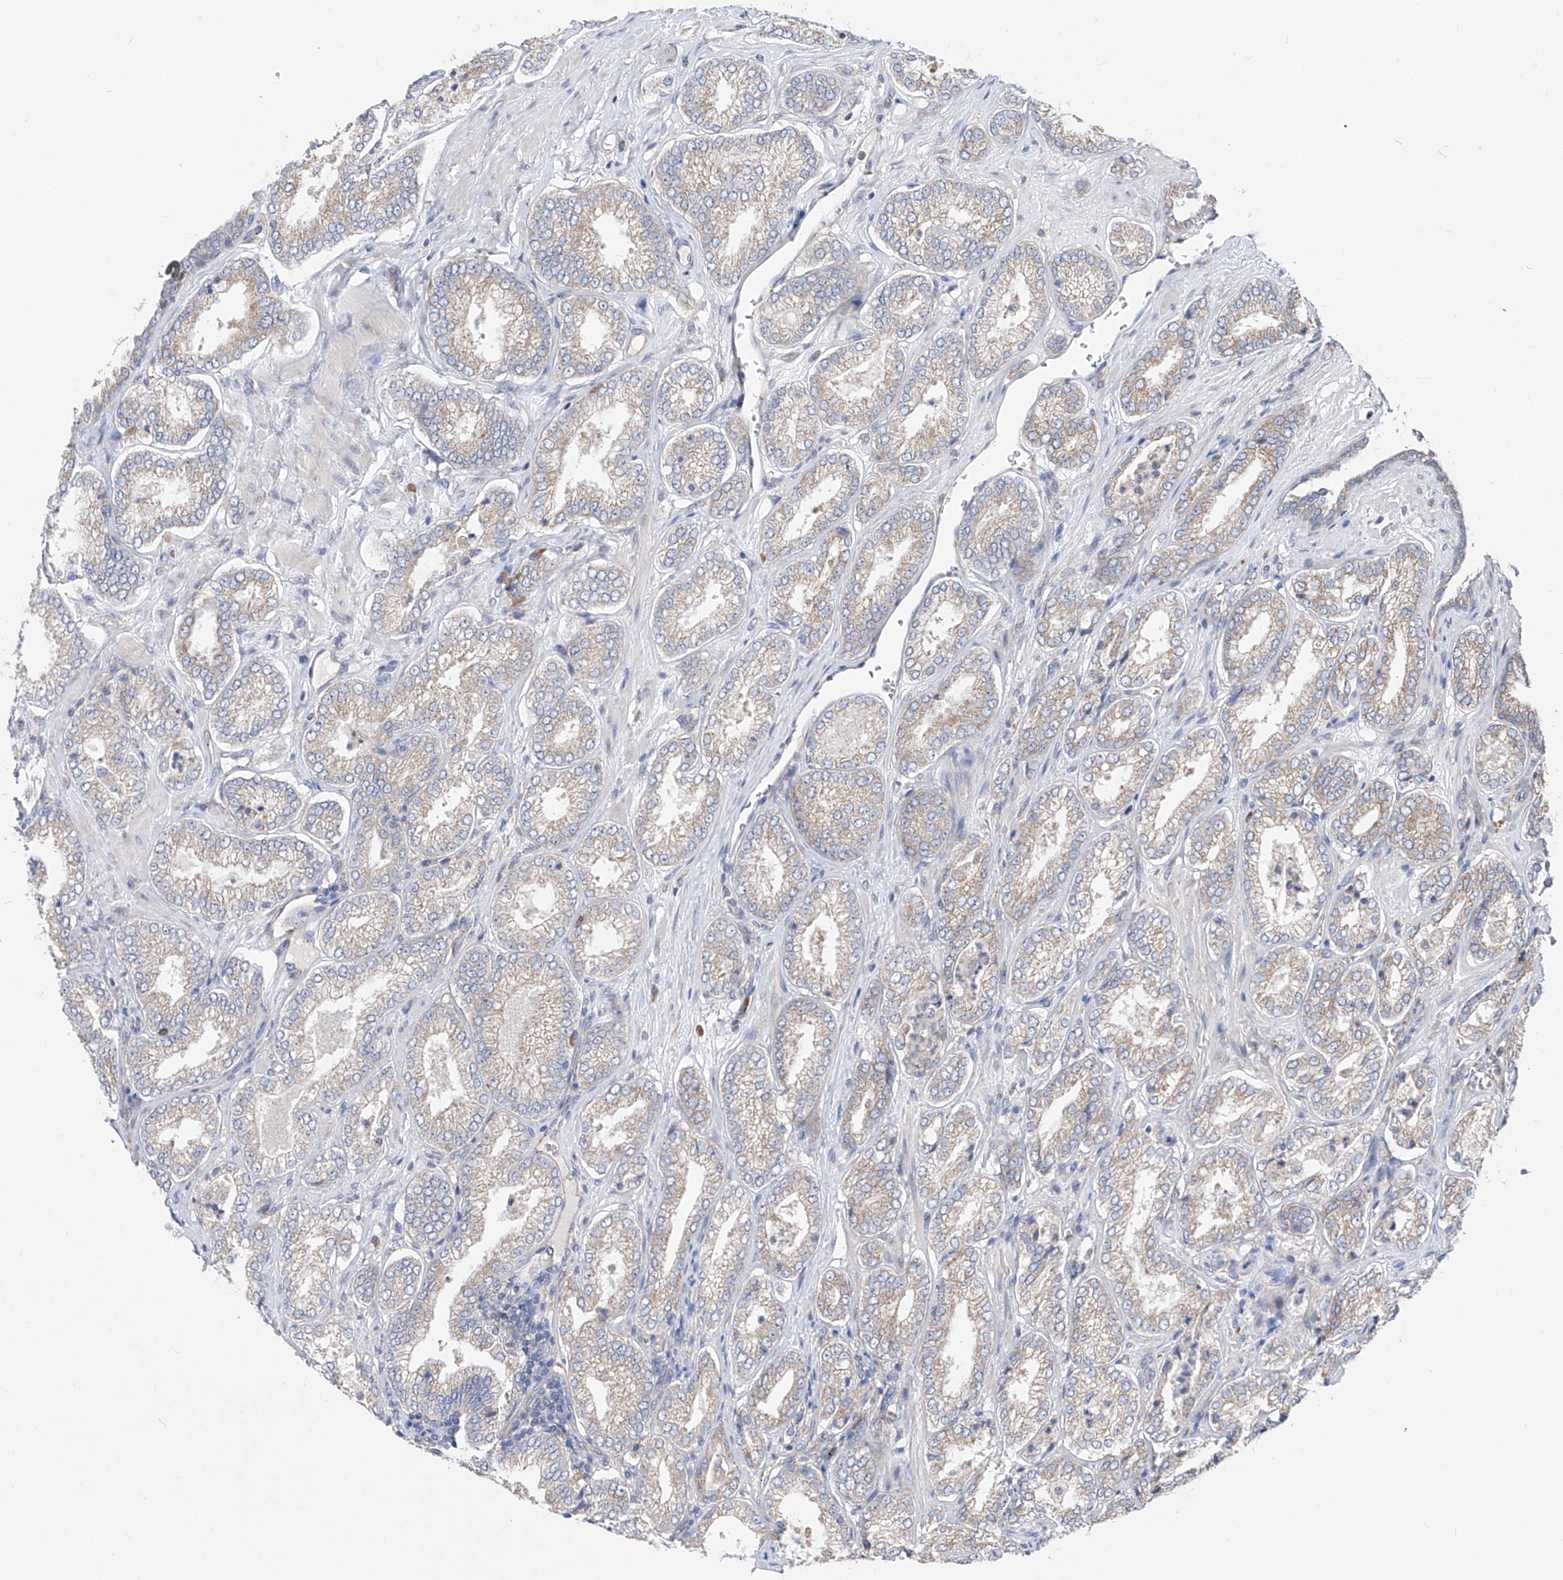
{"staining": {"intensity": "moderate", "quantity": "25%-75%", "location": "cytoplasmic/membranous"}, "tissue": "prostate cancer", "cell_type": "Tumor cells", "image_type": "cancer", "snomed": [{"axis": "morphology", "description": "Adenocarcinoma, Low grade"}, {"axis": "topography", "description": "Prostate"}], "caption": "Prostate cancer (adenocarcinoma (low-grade)) stained for a protein (brown) exhibits moderate cytoplasmic/membranous positive expression in about 25%-75% of tumor cells.", "gene": "UFL1", "patient": {"sex": "male", "age": 62}}